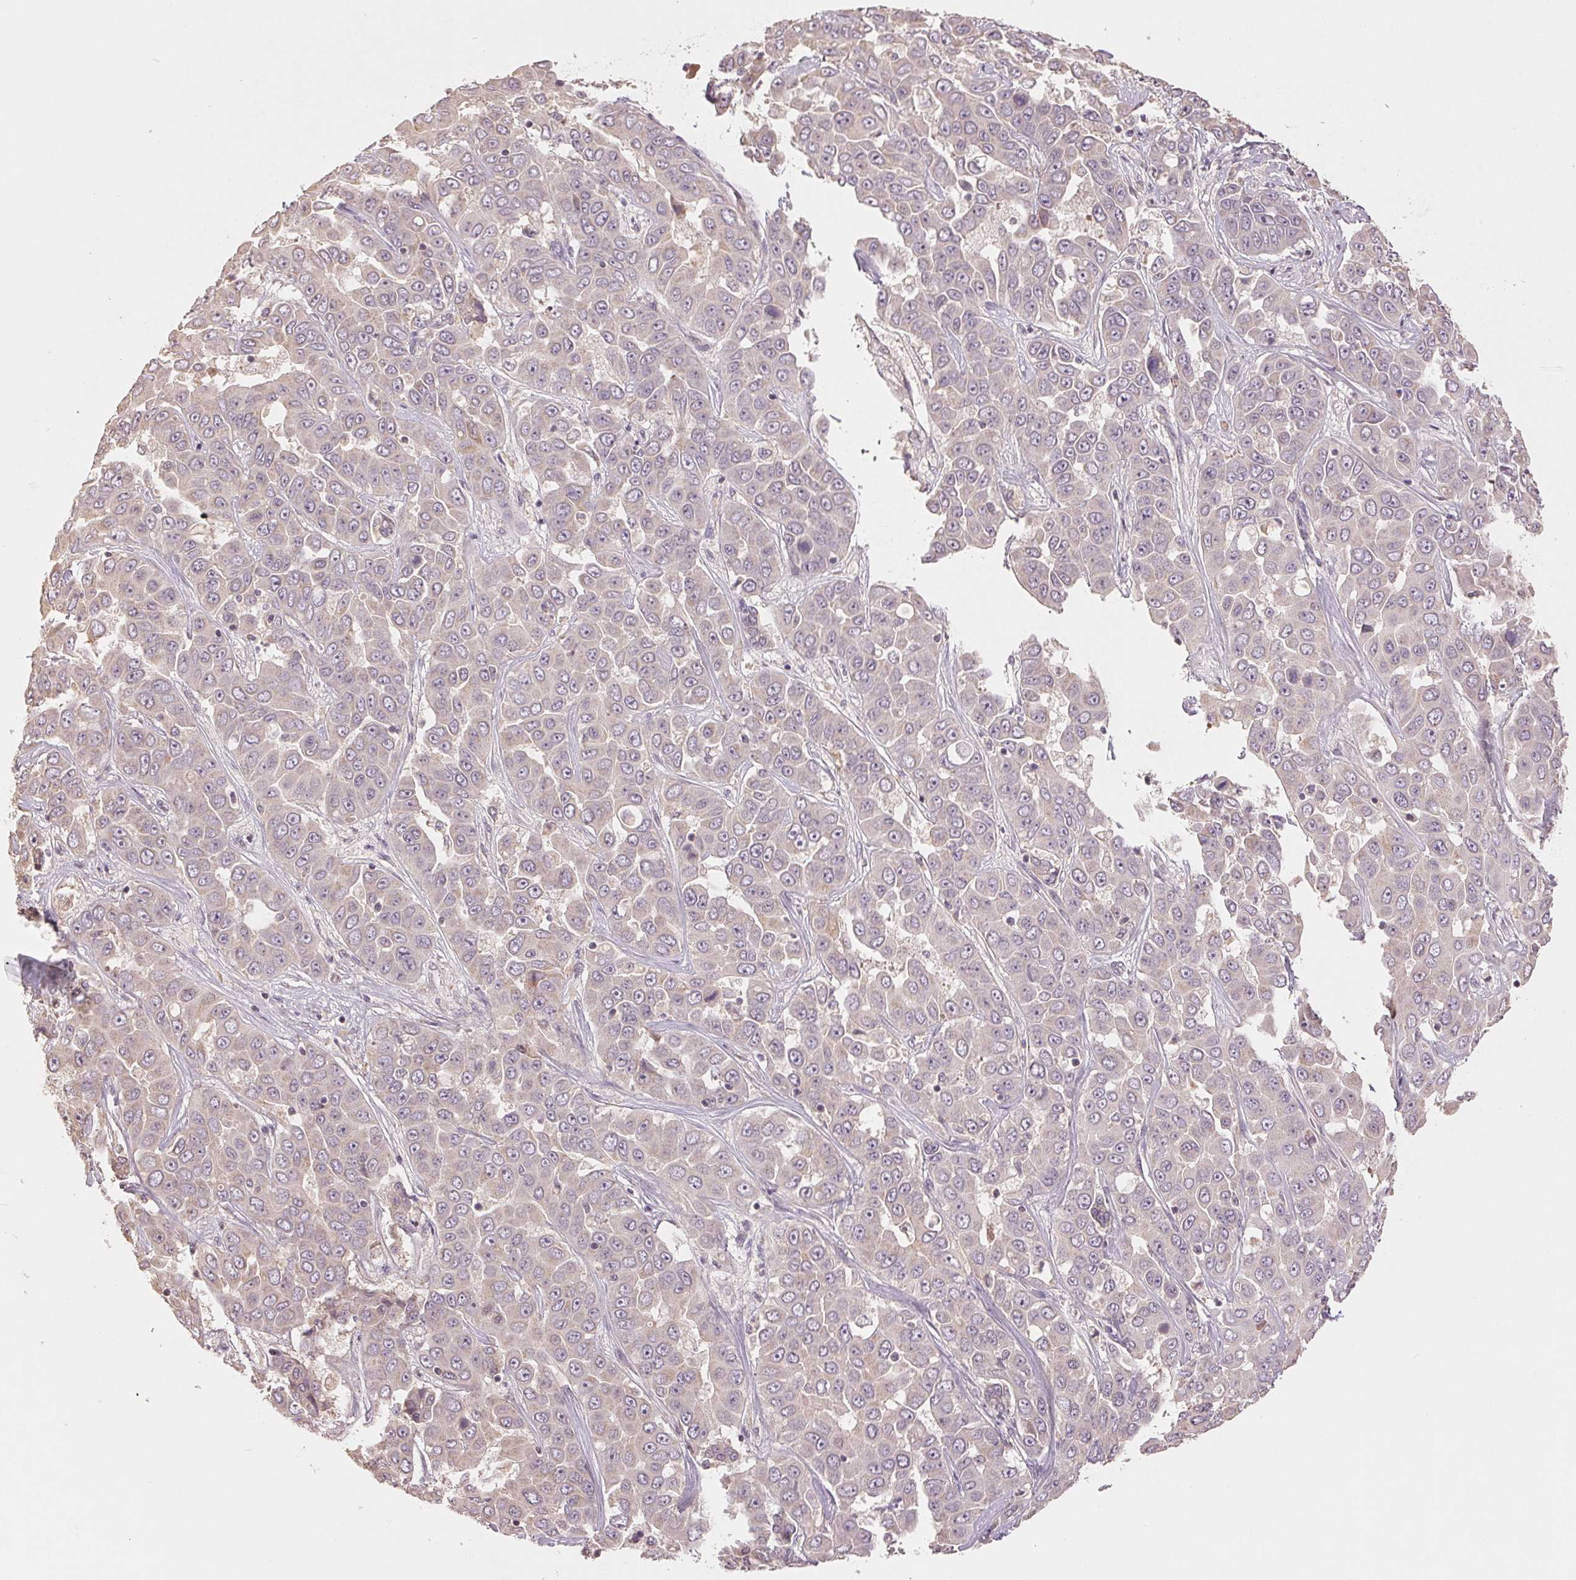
{"staining": {"intensity": "negative", "quantity": "none", "location": "none"}, "tissue": "liver cancer", "cell_type": "Tumor cells", "image_type": "cancer", "snomed": [{"axis": "morphology", "description": "Cholangiocarcinoma"}, {"axis": "topography", "description": "Liver"}], "caption": "Tumor cells are negative for brown protein staining in liver cancer.", "gene": "COX14", "patient": {"sex": "female", "age": 52}}